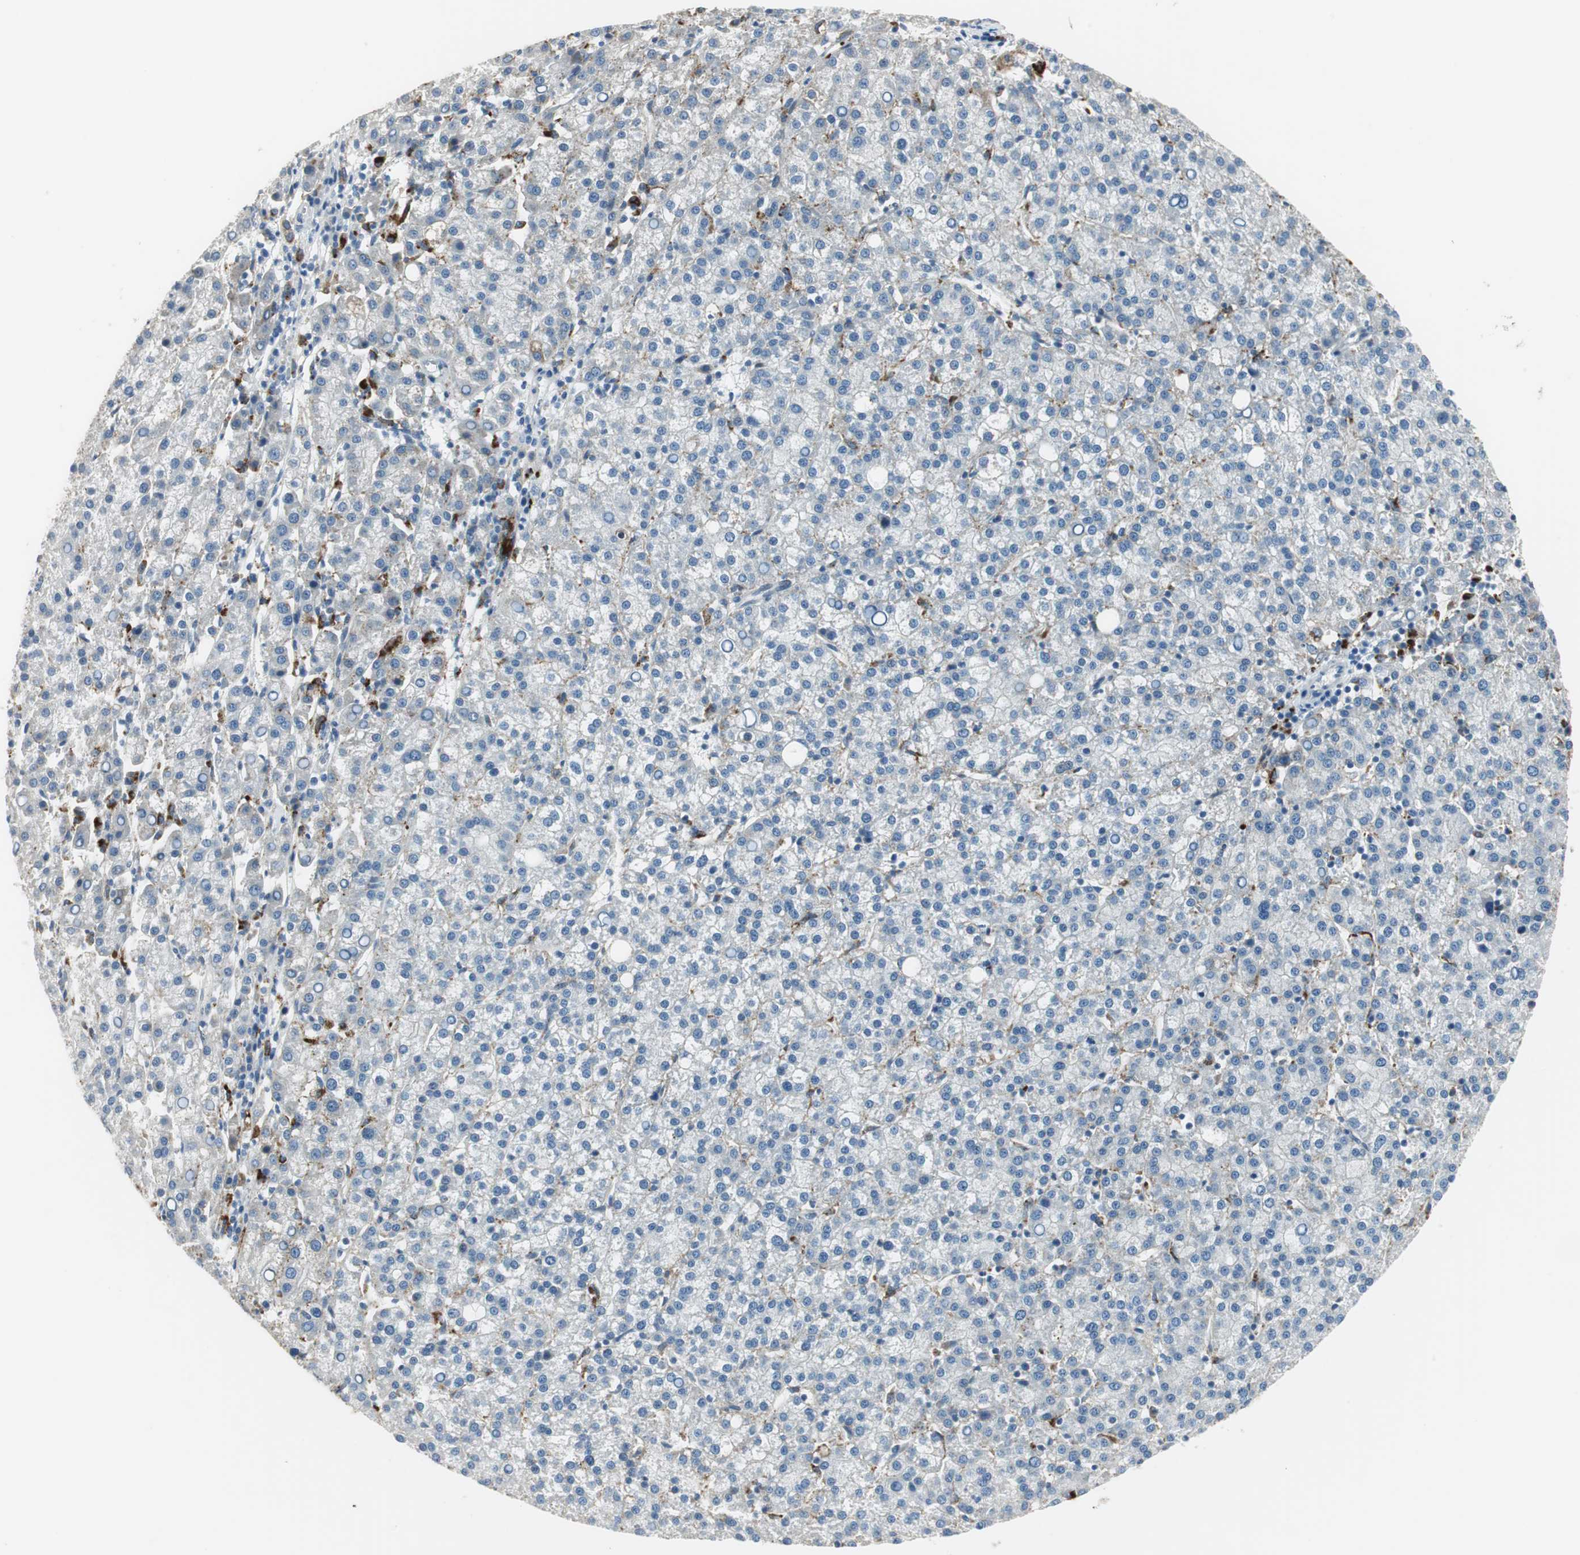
{"staining": {"intensity": "weak", "quantity": "<25%", "location": "cytoplasmic/membranous"}, "tissue": "liver cancer", "cell_type": "Tumor cells", "image_type": "cancer", "snomed": [{"axis": "morphology", "description": "Carcinoma, Hepatocellular, NOS"}, {"axis": "topography", "description": "Liver"}], "caption": "Tumor cells show no significant protein positivity in liver cancer (hepatocellular carcinoma). The staining is performed using DAB (3,3'-diaminobenzidine) brown chromogen with nuclei counter-stained in using hematoxylin.", "gene": "NCK1", "patient": {"sex": "female", "age": 58}}